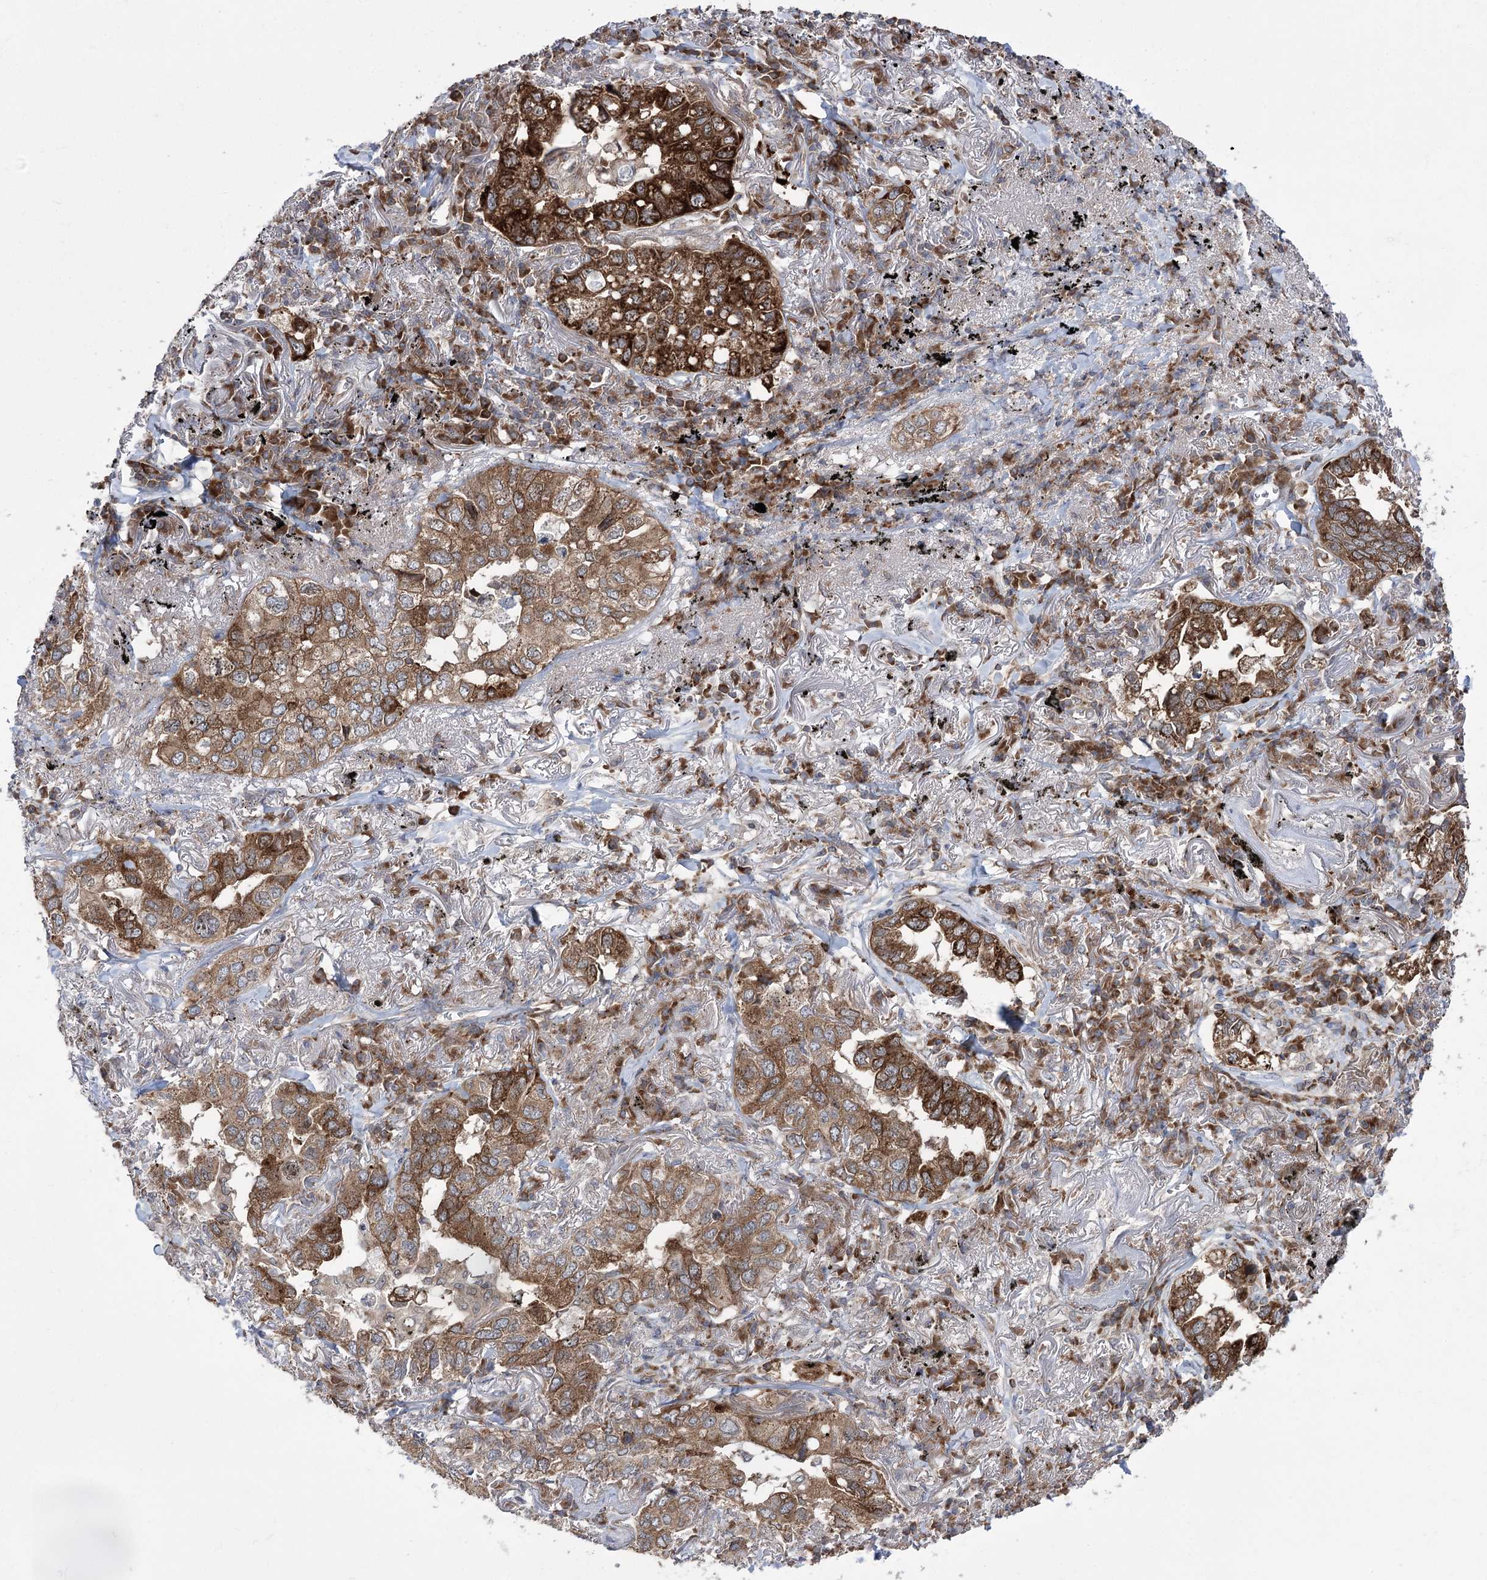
{"staining": {"intensity": "strong", "quantity": ">75%", "location": "cytoplasmic/membranous"}, "tissue": "lung cancer", "cell_type": "Tumor cells", "image_type": "cancer", "snomed": [{"axis": "morphology", "description": "Adenocarcinoma, NOS"}, {"axis": "topography", "description": "Lung"}], "caption": "Tumor cells reveal high levels of strong cytoplasmic/membranous staining in about >75% of cells in human lung adenocarcinoma. The protein of interest is shown in brown color, while the nuclei are stained blue.", "gene": "ZNF622", "patient": {"sex": "male", "age": 65}}